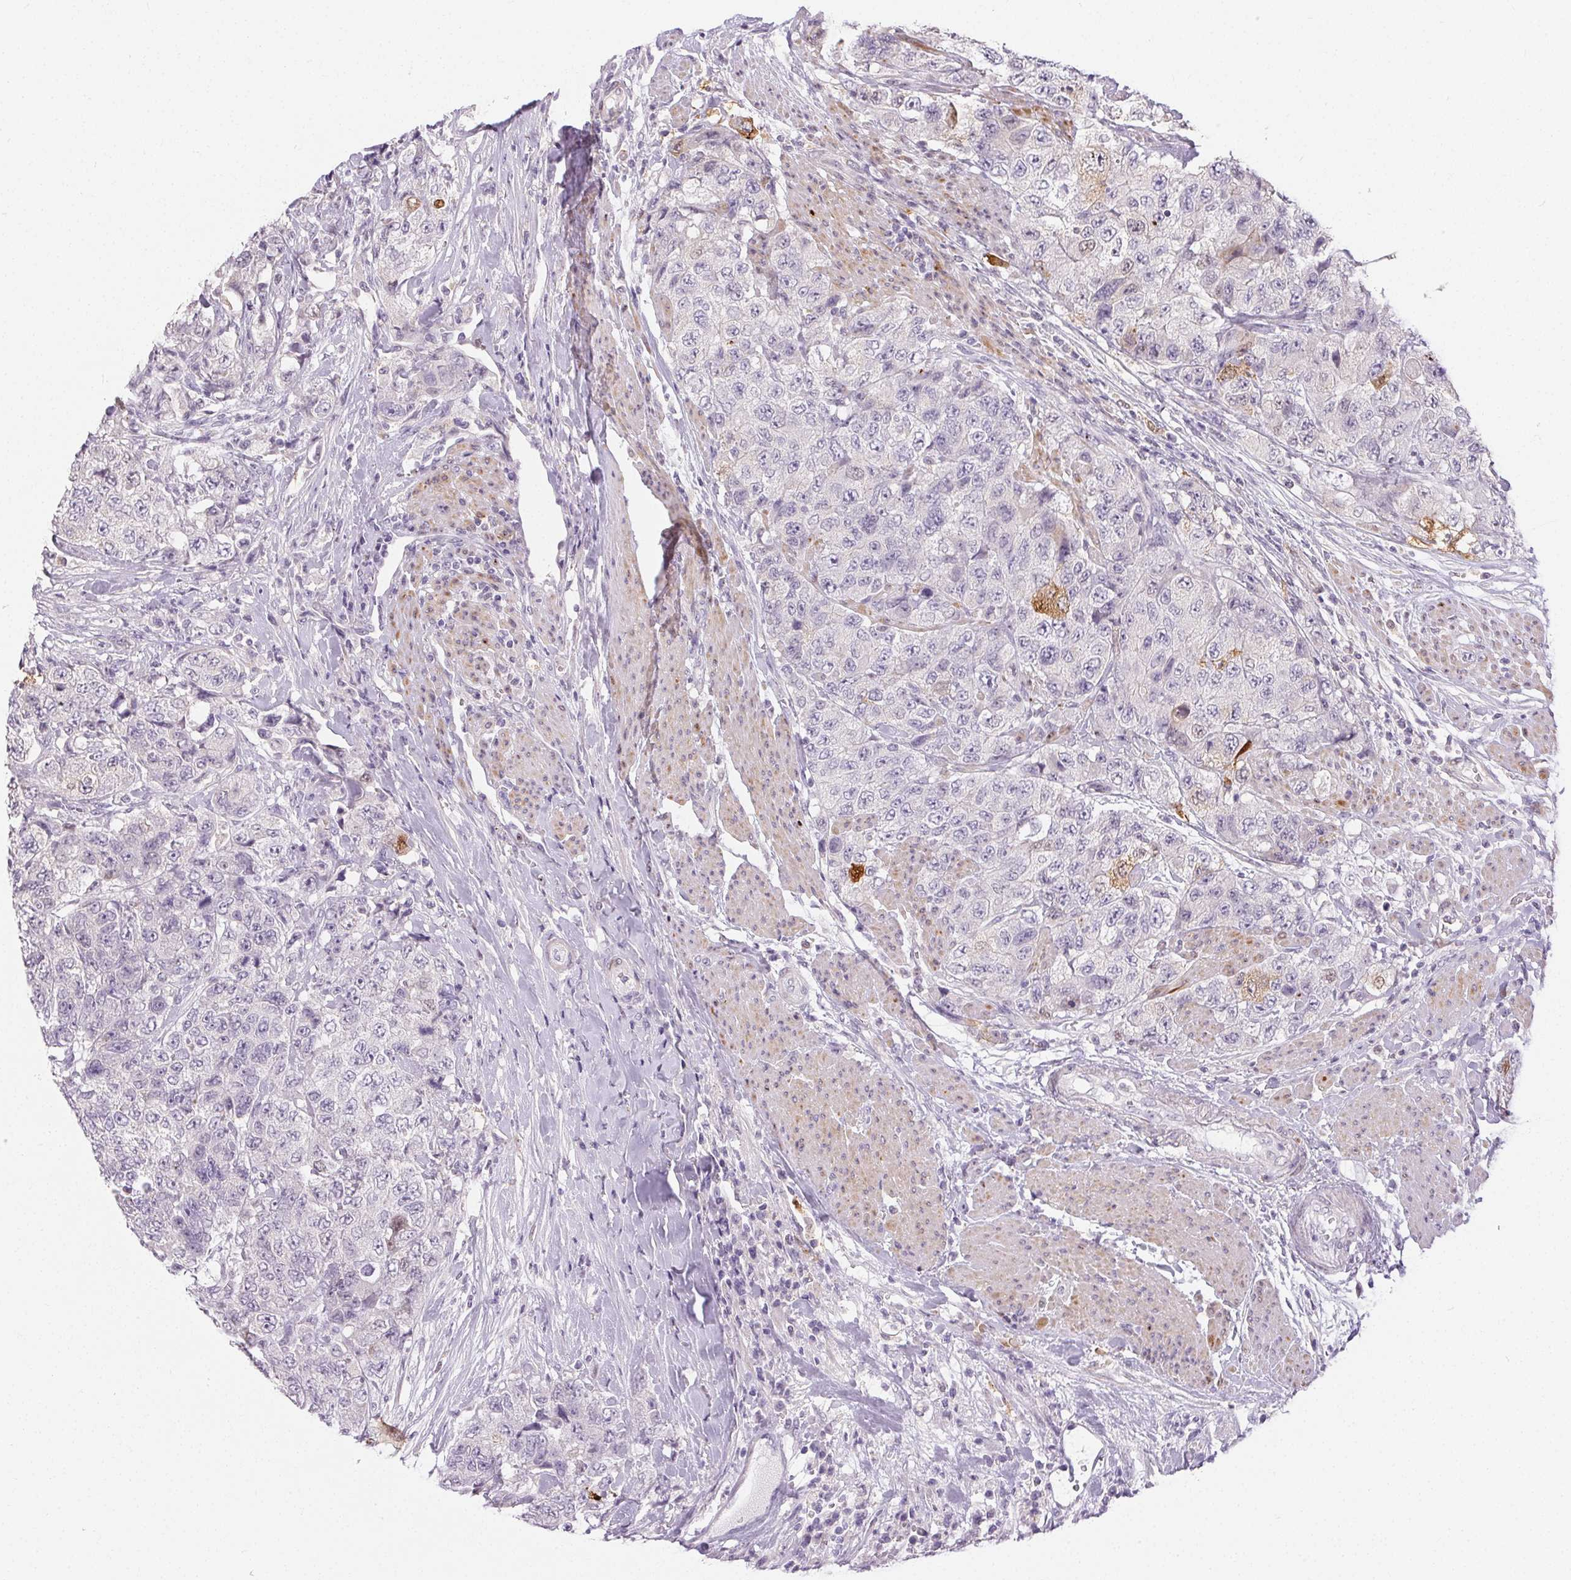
{"staining": {"intensity": "negative", "quantity": "none", "location": "none"}, "tissue": "urothelial cancer", "cell_type": "Tumor cells", "image_type": "cancer", "snomed": [{"axis": "morphology", "description": "Urothelial carcinoma, High grade"}, {"axis": "topography", "description": "Urinary bladder"}], "caption": "An image of urothelial carcinoma (high-grade) stained for a protein demonstrates no brown staining in tumor cells. (DAB (3,3'-diaminobenzidine) immunohistochemistry visualized using brightfield microscopy, high magnification).", "gene": "RPGRIP1", "patient": {"sex": "female", "age": 78}}